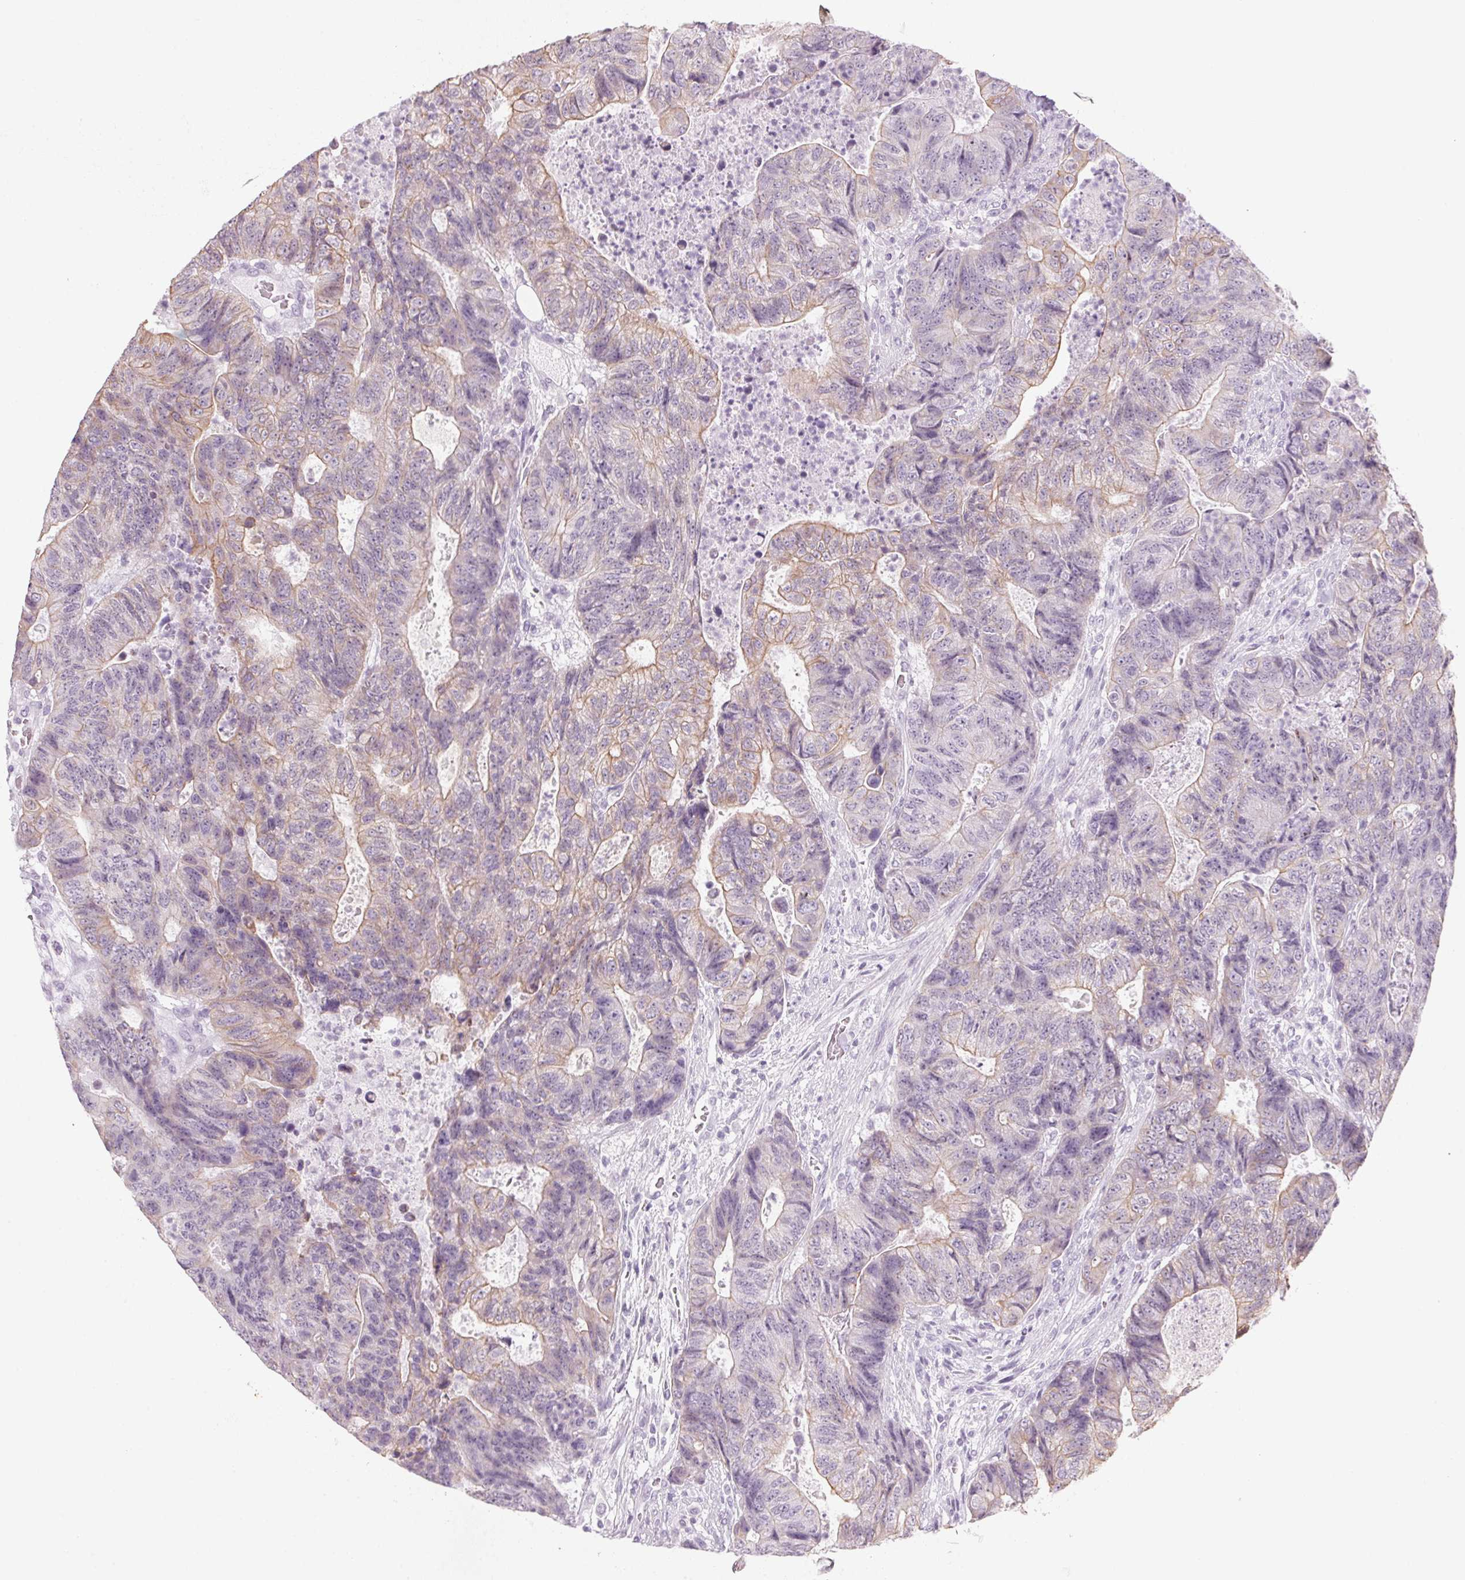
{"staining": {"intensity": "weak", "quantity": "25%-75%", "location": "cytoplasmic/membranous"}, "tissue": "colorectal cancer", "cell_type": "Tumor cells", "image_type": "cancer", "snomed": [{"axis": "morphology", "description": "Adenocarcinoma, NOS"}, {"axis": "topography", "description": "Colon"}], "caption": "Weak cytoplasmic/membranous protein staining is appreciated in approximately 25%-75% of tumor cells in colorectal cancer.", "gene": "RPTN", "patient": {"sex": "female", "age": 48}}